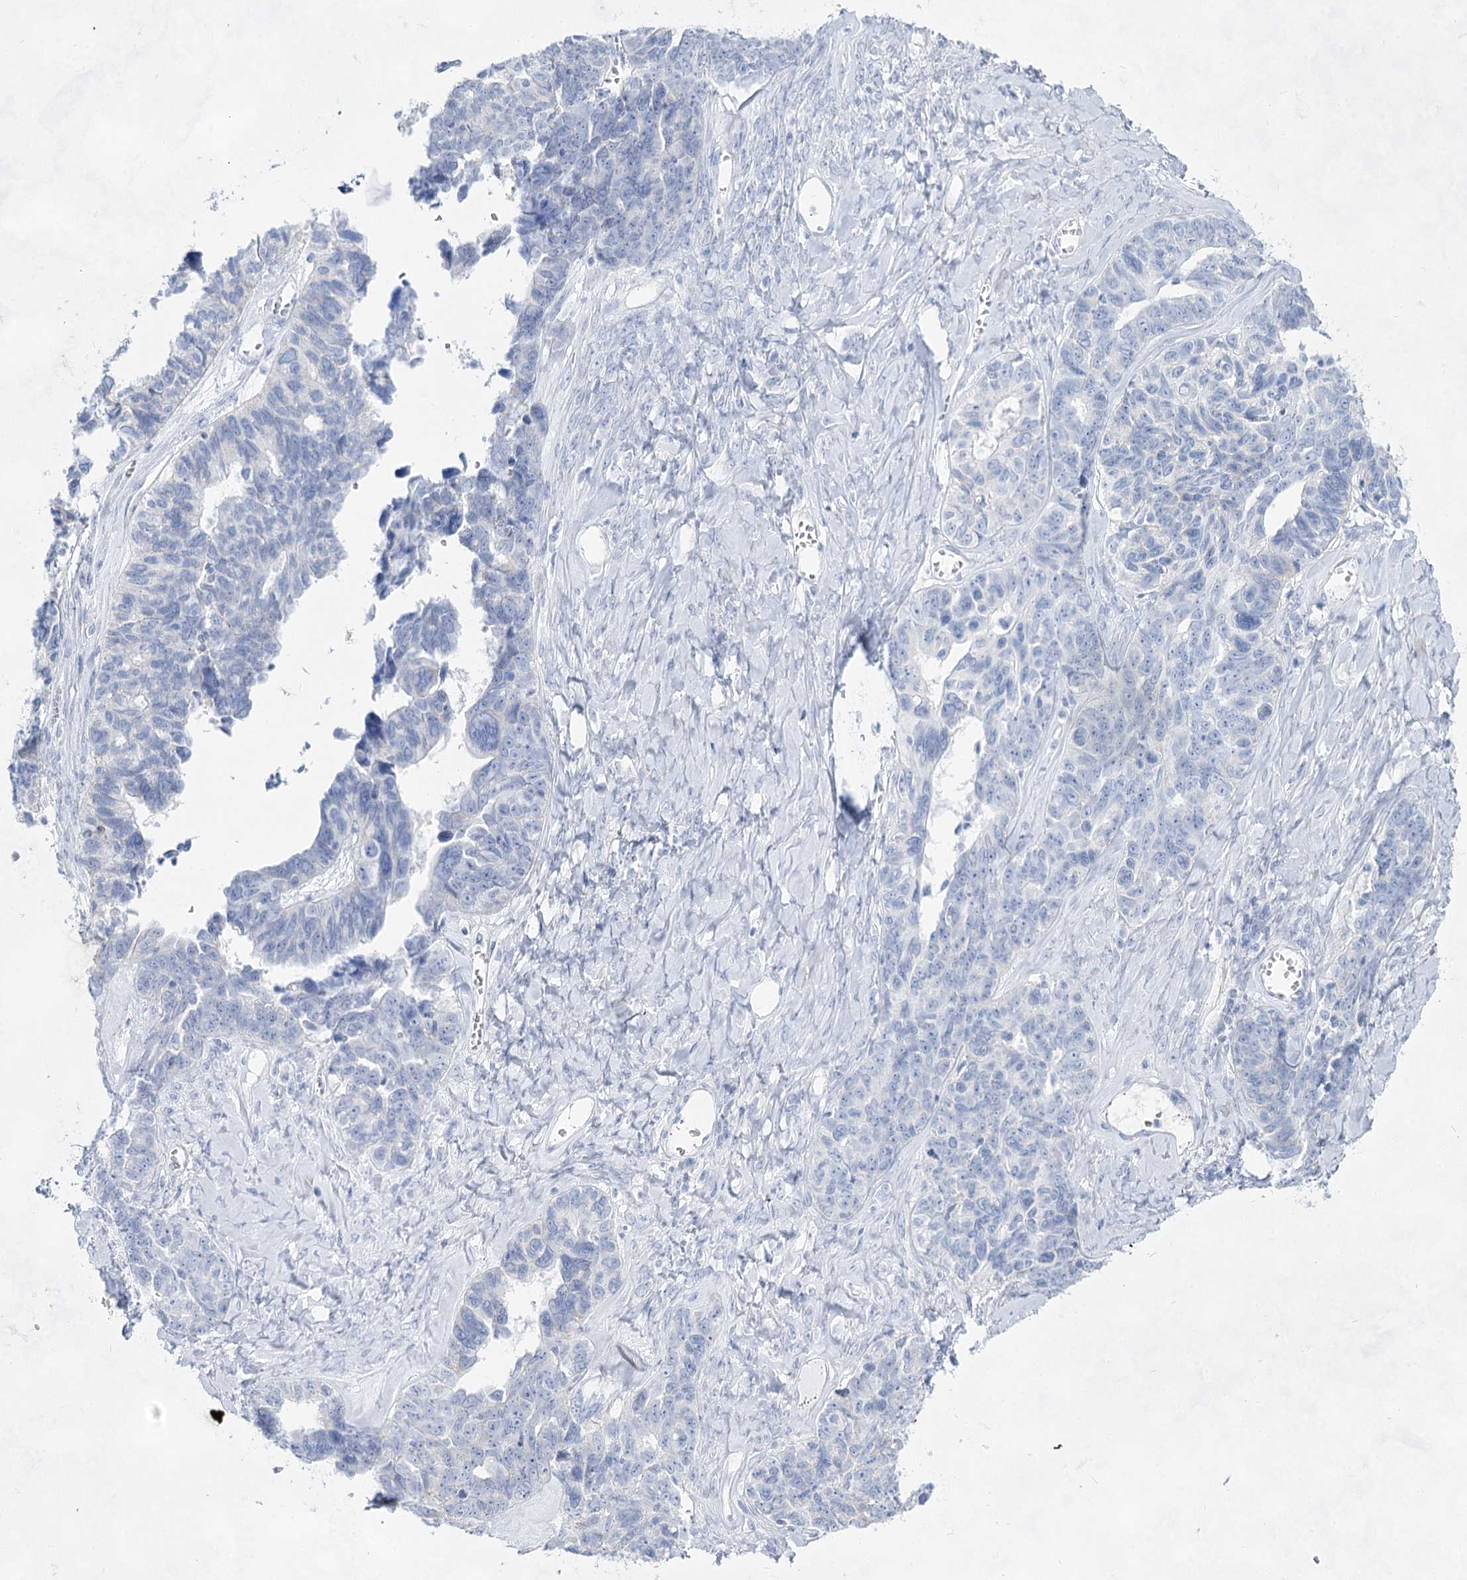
{"staining": {"intensity": "negative", "quantity": "none", "location": "none"}, "tissue": "ovarian cancer", "cell_type": "Tumor cells", "image_type": "cancer", "snomed": [{"axis": "morphology", "description": "Cystadenocarcinoma, serous, NOS"}, {"axis": "topography", "description": "Ovary"}], "caption": "Protein analysis of ovarian cancer displays no significant positivity in tumor cells.", "gene": "ACRV1", "patient": {"sex": "female", "age": 79}}